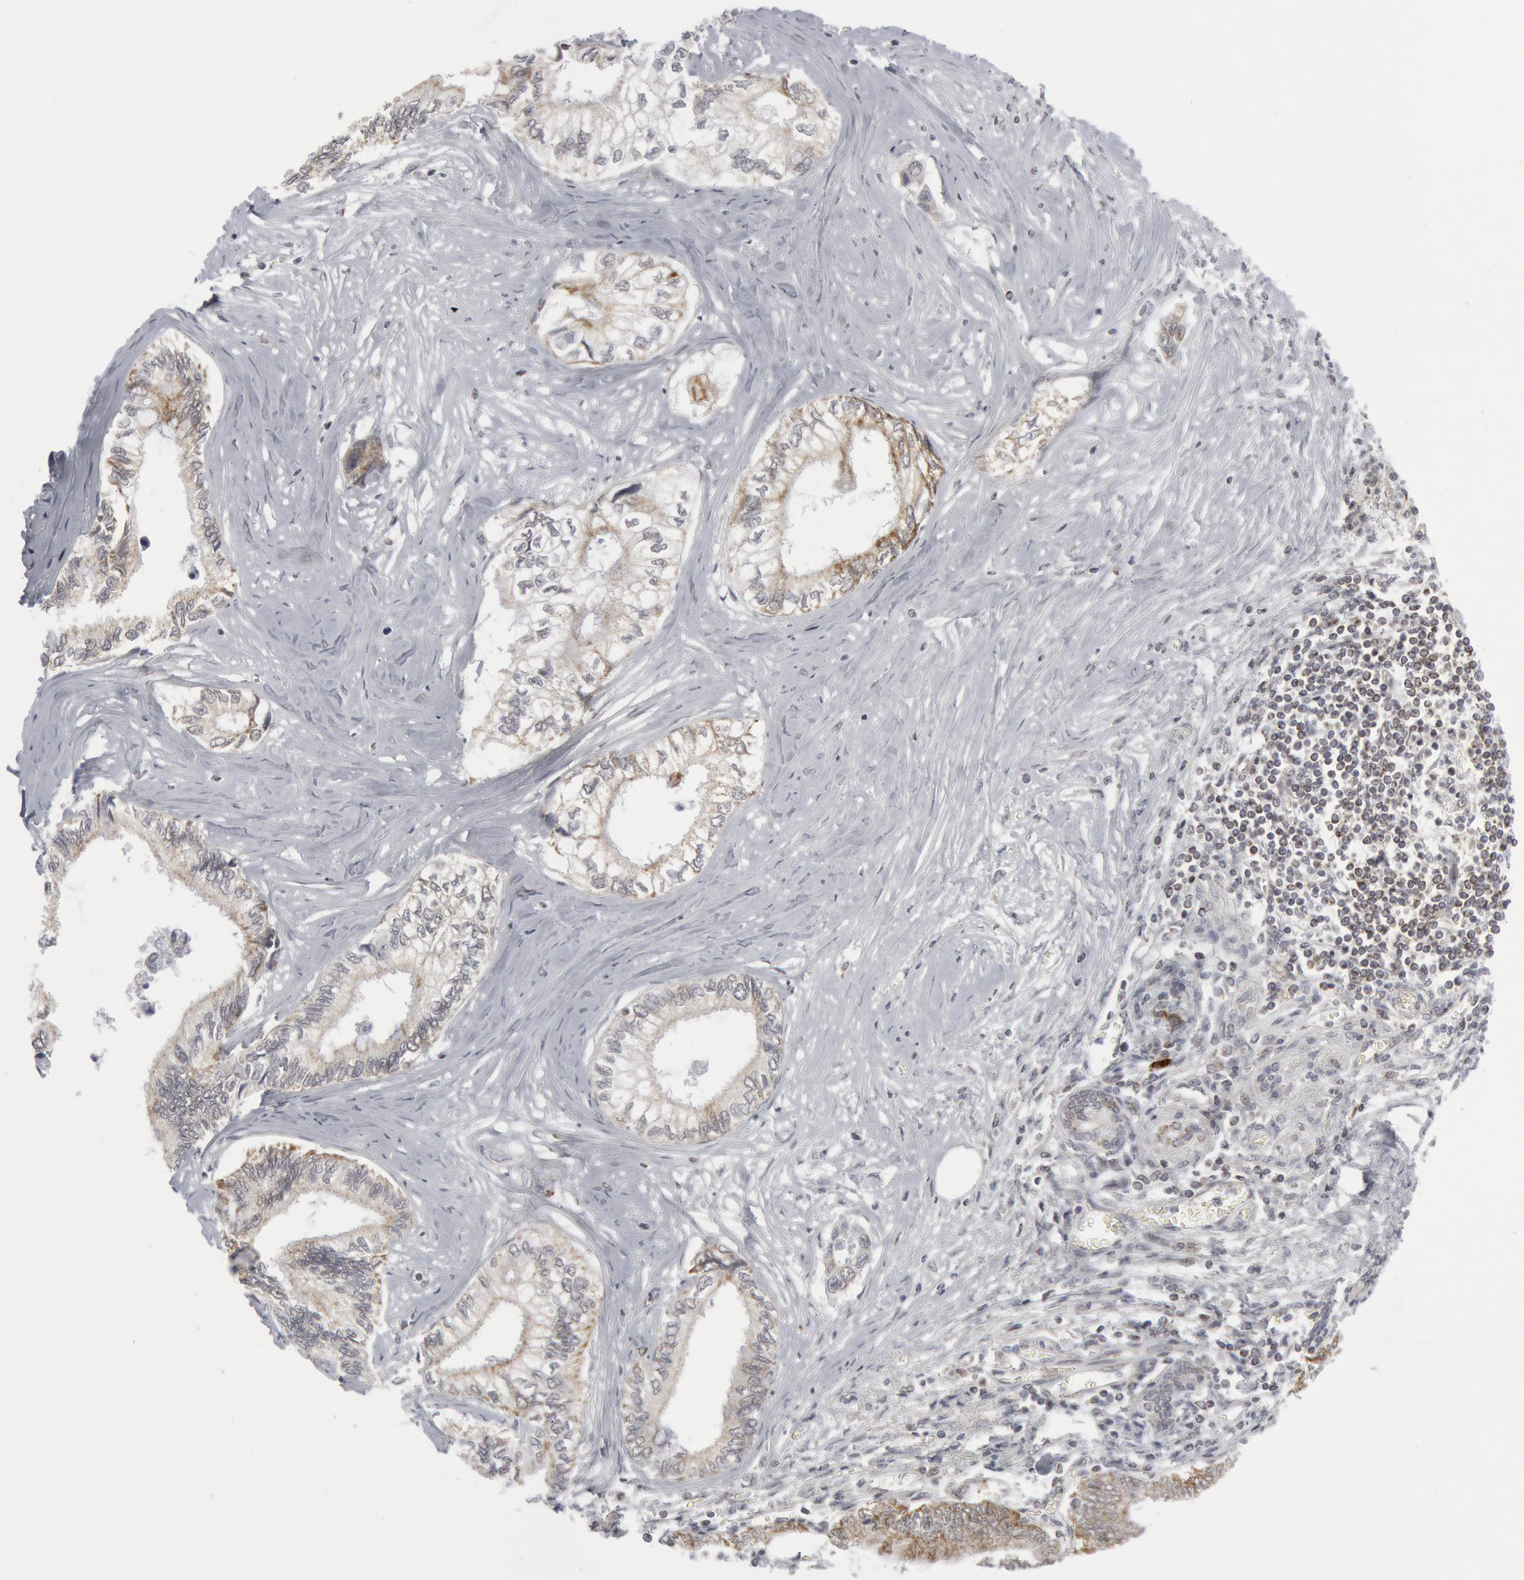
{"staining": {"intensity": "weak", "quantity": "<25%", "location": "cytoplasmic/membranous"}, "tissue": "pancreatic cancer", "cell_type": "Tumor cells", "image_type": "cancer", "snomed": [{"axis": "morphology", "description": "Adenocarcinoma, NOS"}, {"axis": "topography", "description": "Pancreas"}], "caption": "Immunohistochemistry histopathology image of human pancreatic adenocarcinoma stained for a protein (brown), which demonstrates no positivity in tumor cells.", "gene": "CASP9", "patient": {"sex": "female", "age": 66}}